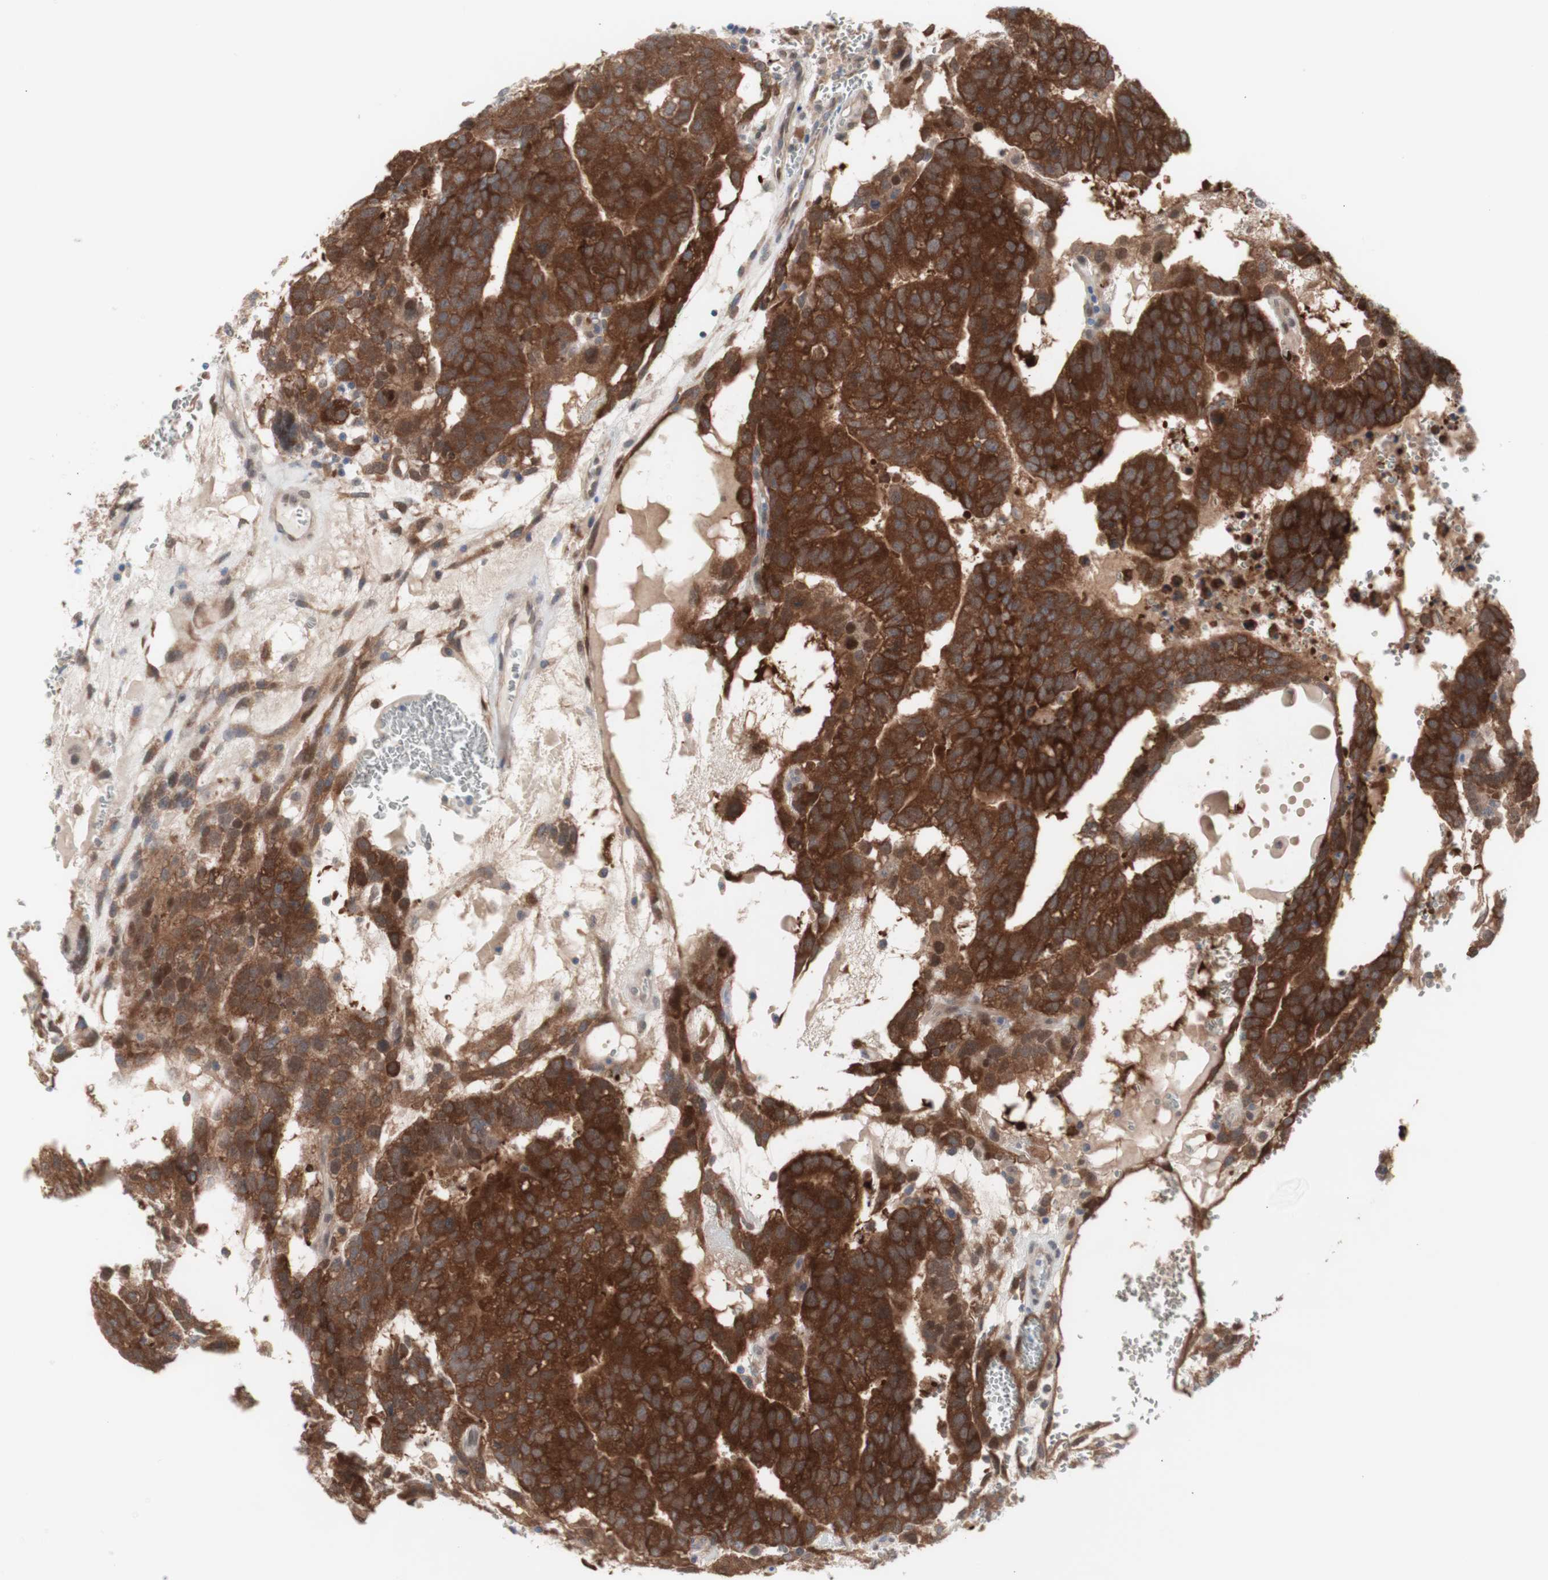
{"staining": {"intensity": "strong", "quantity": ">75%", "location": "cytoplasmic/membranous"}, "tissue": "testis cancer", "cell_type": "Tumor cells", "image_type": "cancer", "snomed": [{"axis": "morphology", "description": "Seminoma, NOS"}, {"axis": "morphology", "description": "Carcinoma, Embryonal, NOS"}, {"axis": "topography", "description": "Testis"}], "caption": "Approximately >75% of tumor cells in testis seminoma show strong cytoplasmic/membranous protein expression as visualized by brown immunohistochemical staining.", "gene": "PRMT5", "patient": {"sex": "male", "age": 52}}